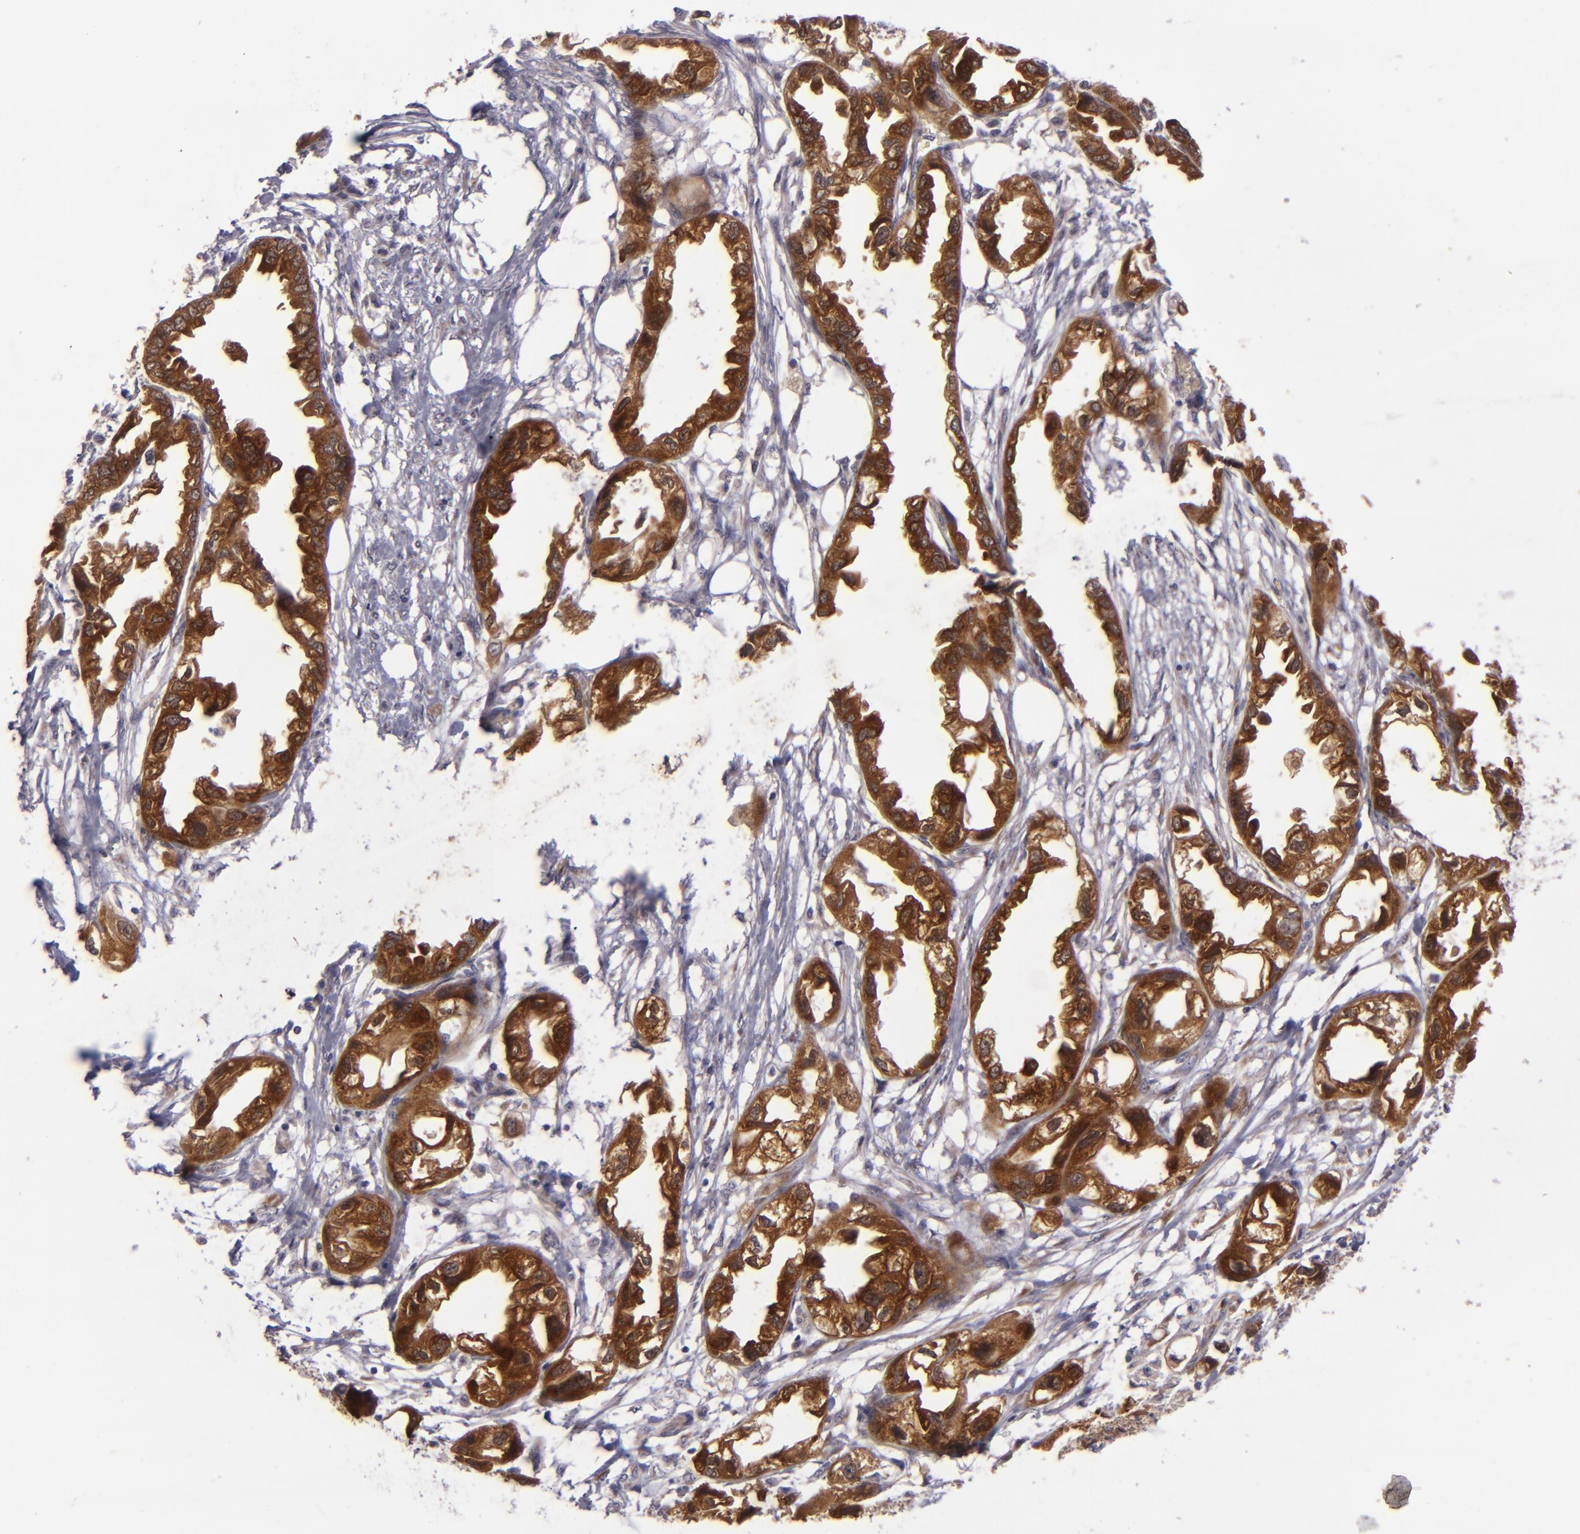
{"staining": {"intensity": "strong", "quantity": ">75%", "location": "cytoplasmic/membranous"}, "tissue": "endometrial cancer", "cell_type": "Tumor cells", "image_type": "cancer", "snomed": [{"axis": "morphology", "description": "Adenocarcinoma, NOS"}, {"axis": "topography", "description": "Endometrium"}], "caption": "An immunohistochemistry (IHC) photomicrograph of tumor tissue is shown. Protein staining in brown highlights strong cytoplasmic/membranous positivity in adenocarcinoma (endometrial) within tumor cells.", "gene": "SH2D4A", "patient": {"sex": "female", "age": 67}}